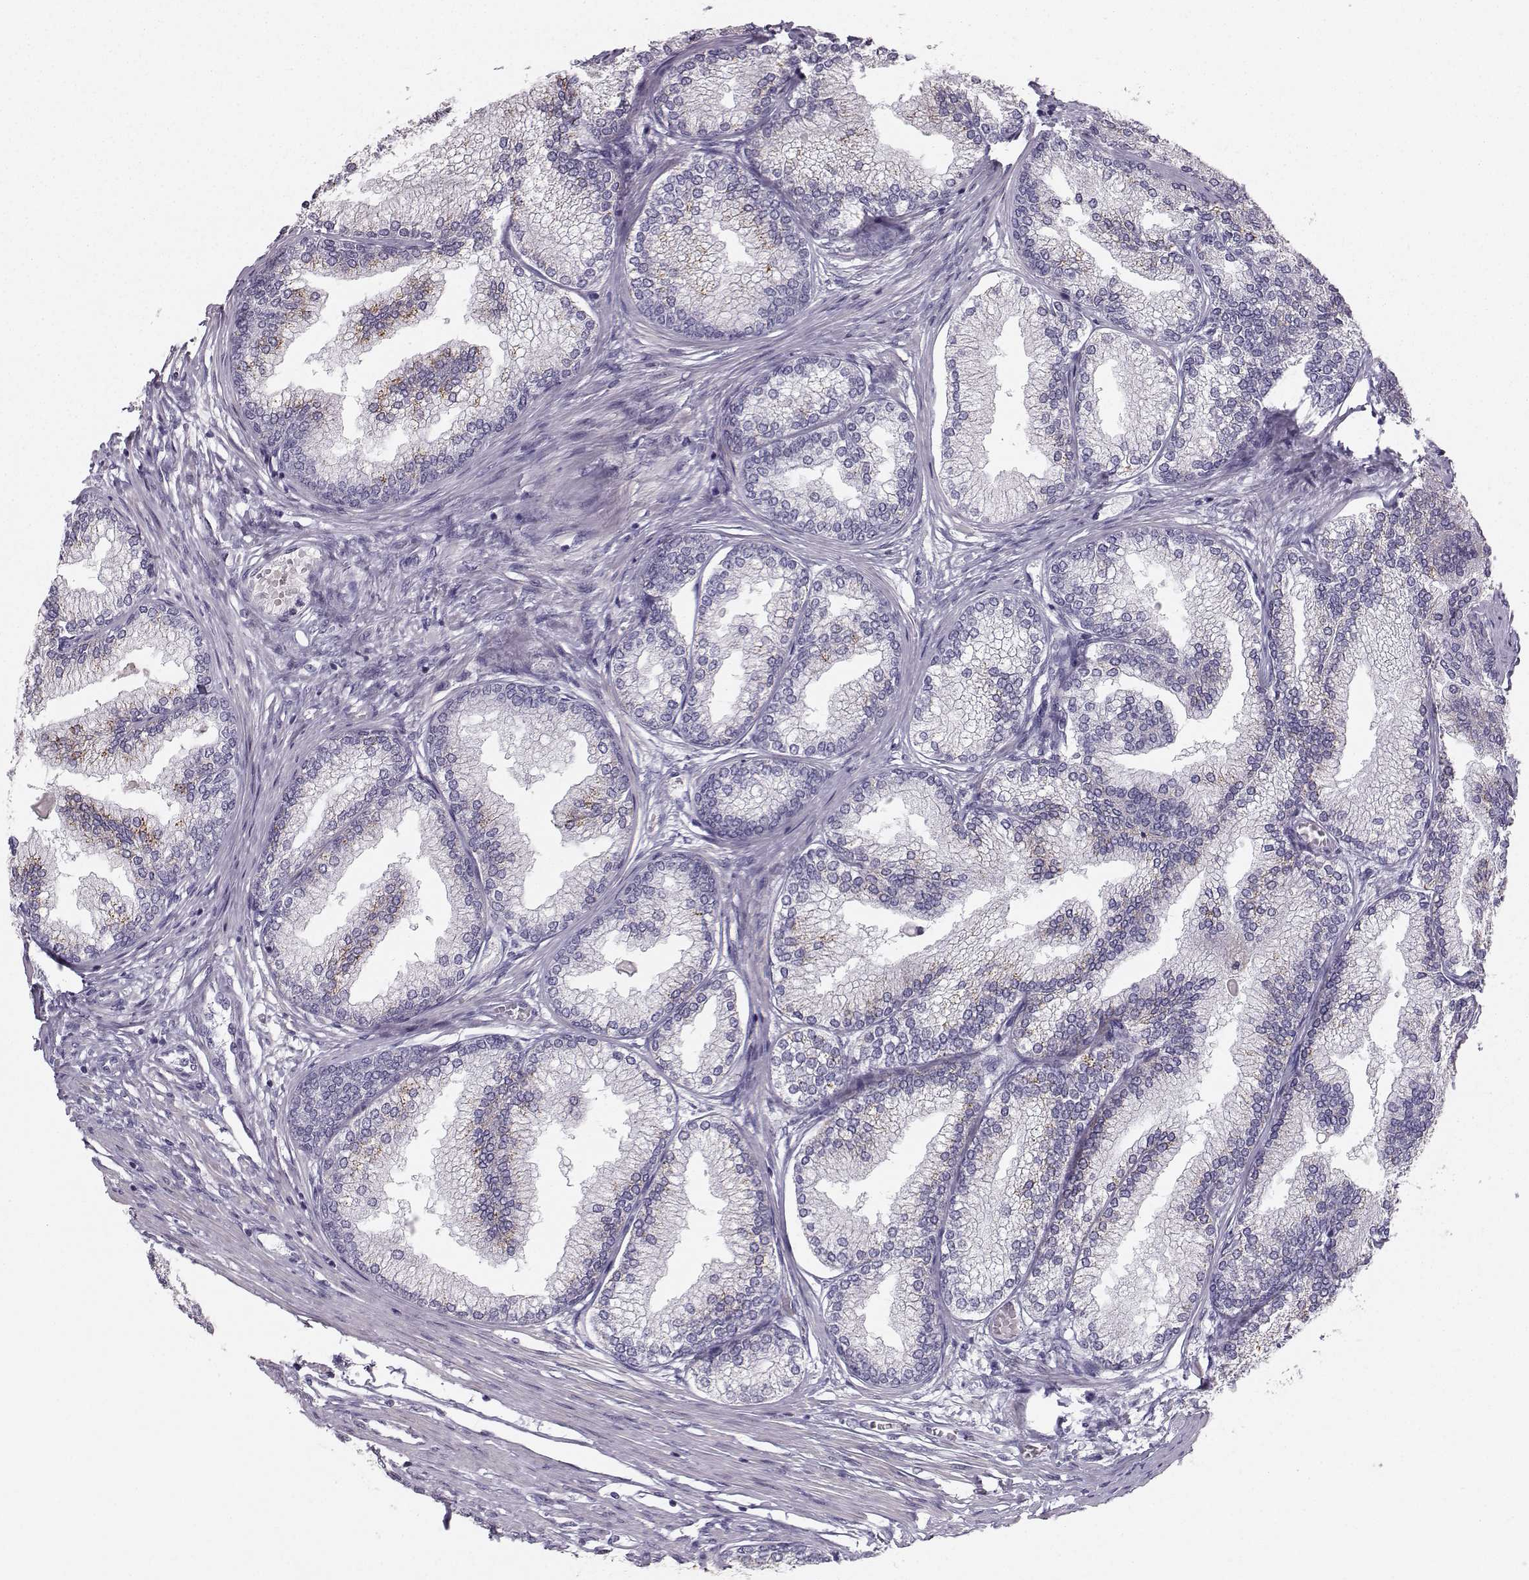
{"staining": {"intensity": "moderate", "quantity": "<25%", "location": "cytoplasmic/membranous"}, "tissue": "prostate", "cell_type": "Glandular cells", "image_type": "normal", "snomed": [{"axis": "morphology", "description": "Normal tissue, NOS"}, {"axis": "topography", "description": "Prostate"}], "caption": "Glandular cells exhibit low levels of moderate cytoplasmic/membranous staining in about <25% of cells in benign prostate.", "gene": "CASR", "patient": {"sex": "male", "age": 72}}